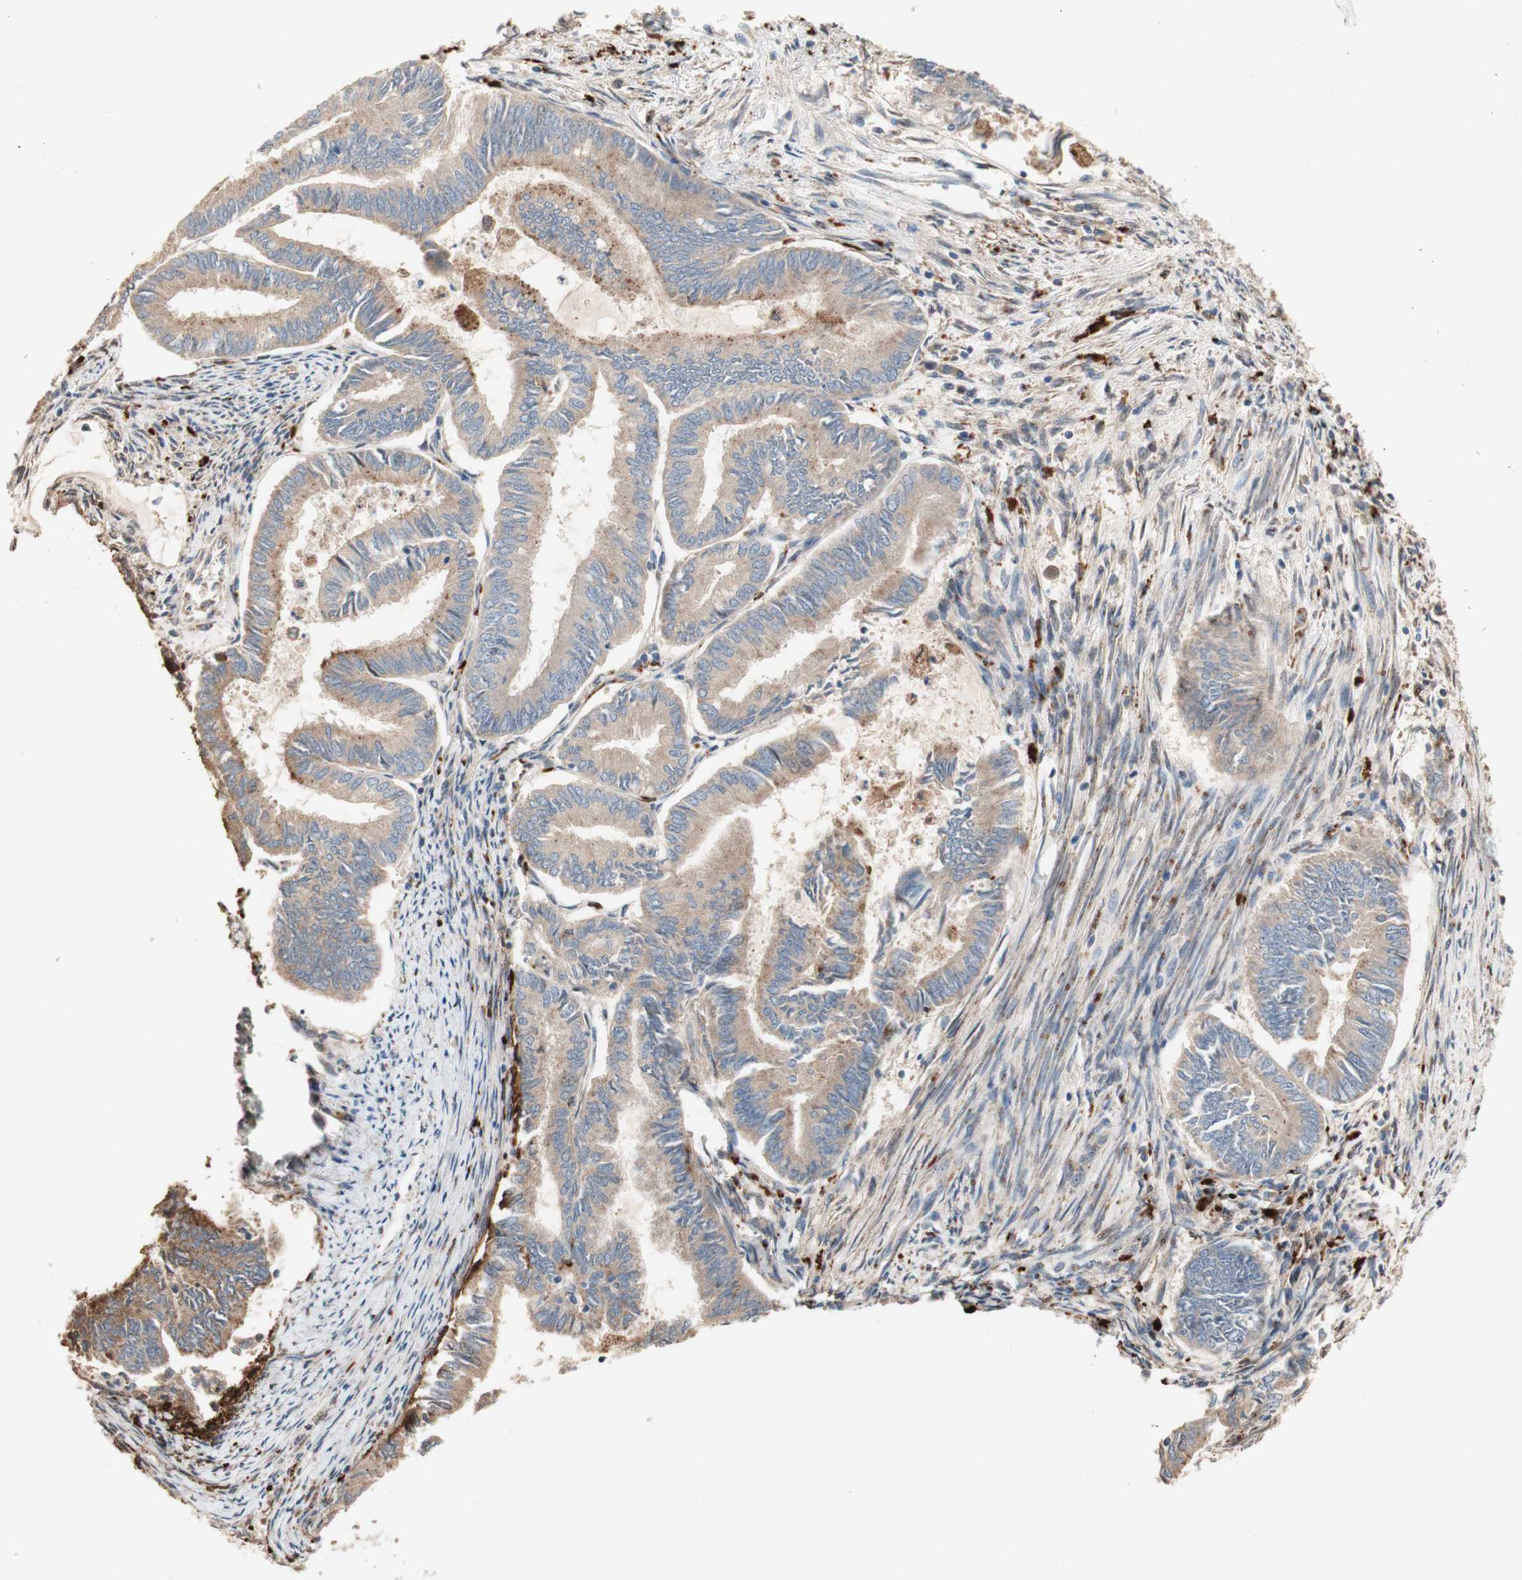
{"staining": {"intensity": "weak", "quantity": ">75%", "location": "cytoplasmic/membranous"}, "tissue": "endometrial cancer", "cell_type": "Tumor cells", "image_type": "cancer", "snomed": [{"axis": "morphology", "description": "Adenocarcinoma, NOS"}, {"axis": "topography", "description": "Endometrium"}], "caption": "DAB (3,3'-diaminobenzidine) immunohistochemical staining of endometrial cancer reveals weak cytoplasmic/membranous protein positivity in approximately >75% of tumor cells. (Stains: DAB in brown, nuclei in blue, Microscopy: brightfield microscopy at high magnification).", "gene": "PTPN21", "patient": {"sex": "female", "age": 86}}